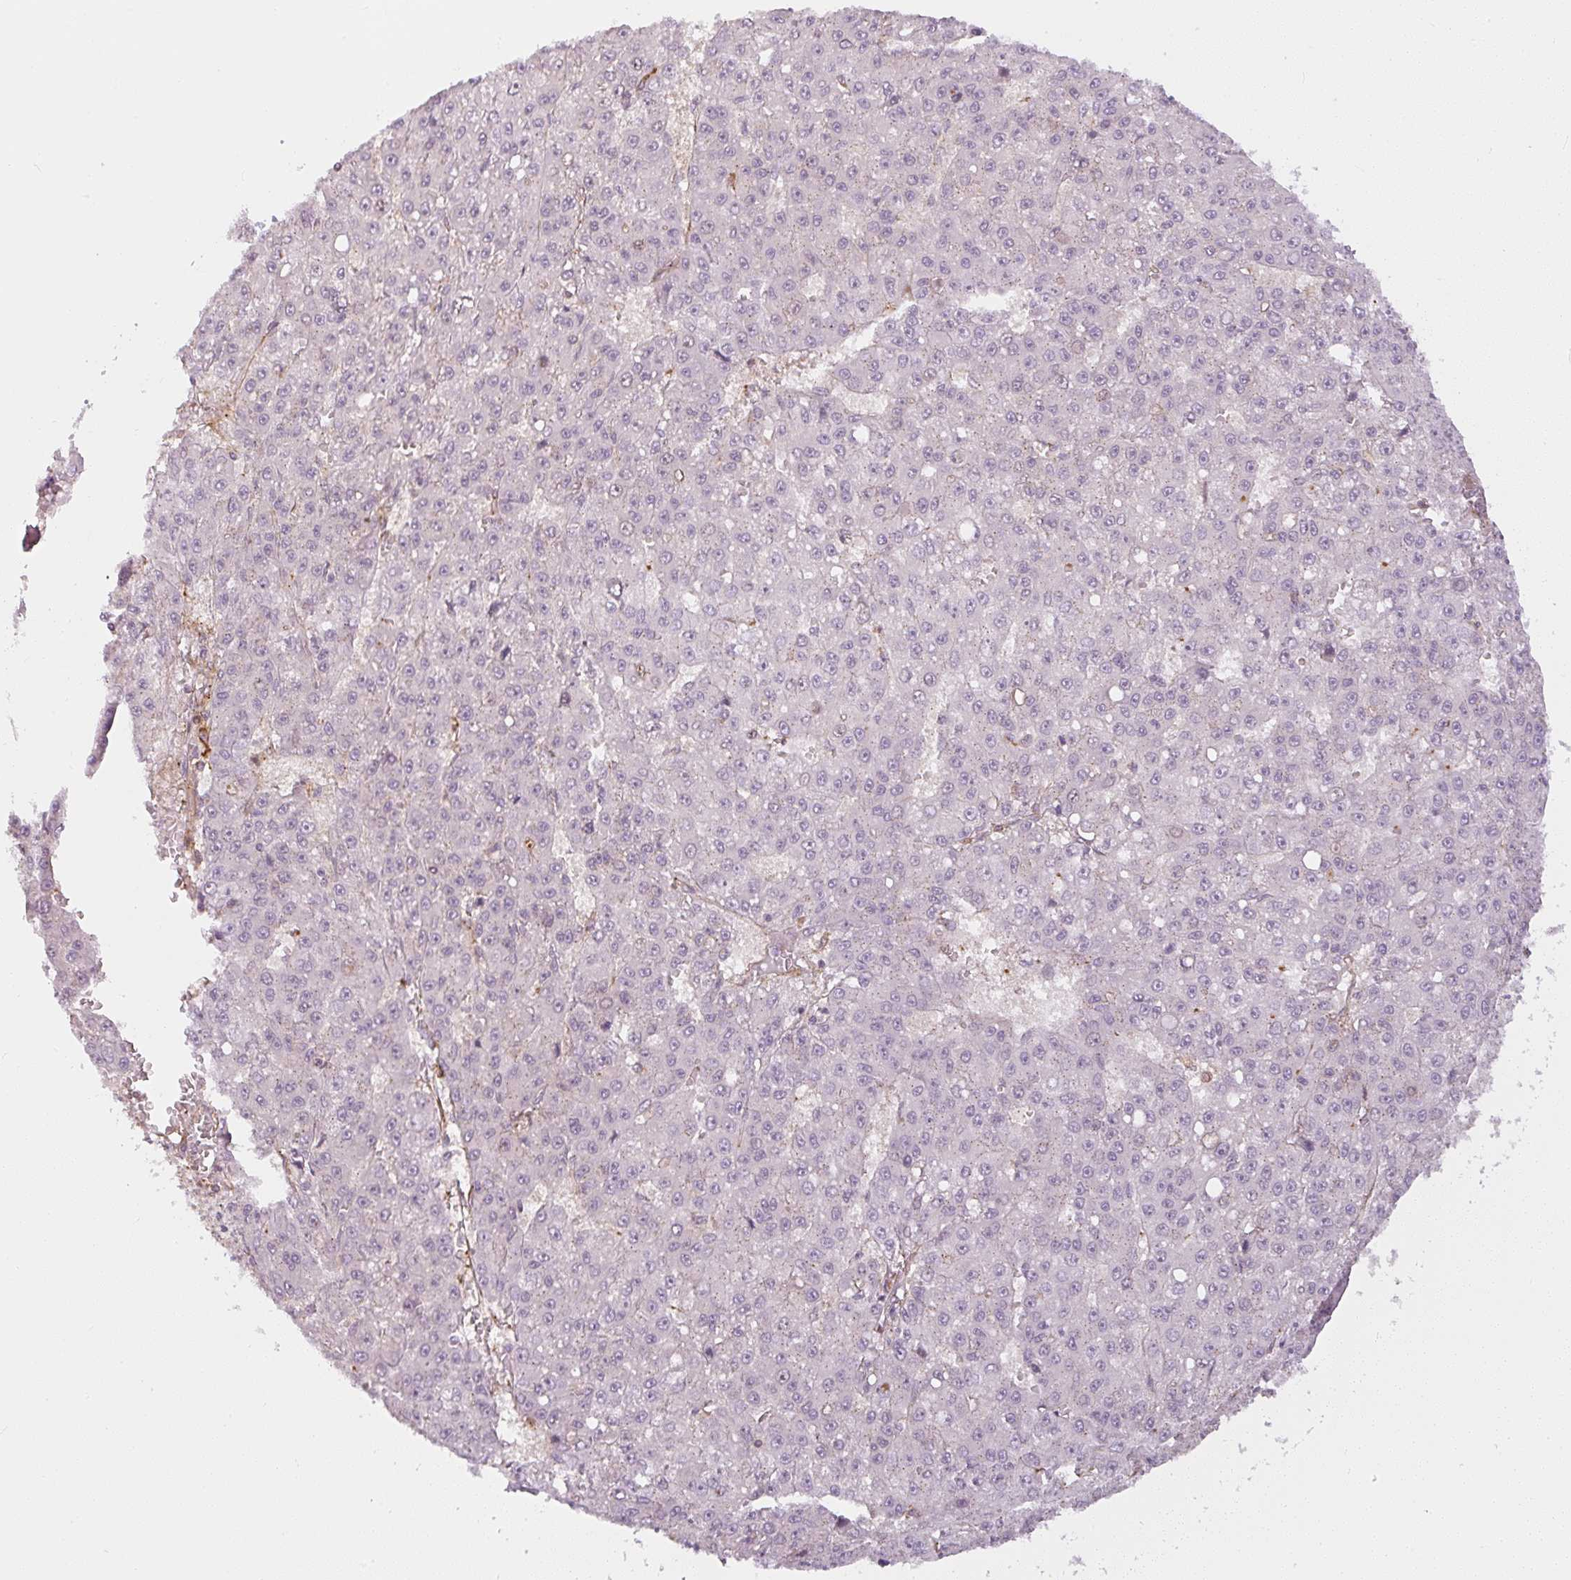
{"staining": {"intensity": "negative", "quantity": "none", "location": "none"}, "tissue": "liver cancer", "cell_type": "Tumor cells", "image_type": "cancer", "snomed": [{"axis": "morphology", "description": "Carcinoma, Hepatocellular, NOS"}, {"axis": "topography", "description": "Liver"}], "caption": "Immunohistochemical staining of liver cancer (hepatocellular carcinoma) displays no significant expression in tumor cells.", "gene": "SULF1", "patient": {"sex": "male", "age": 70}}